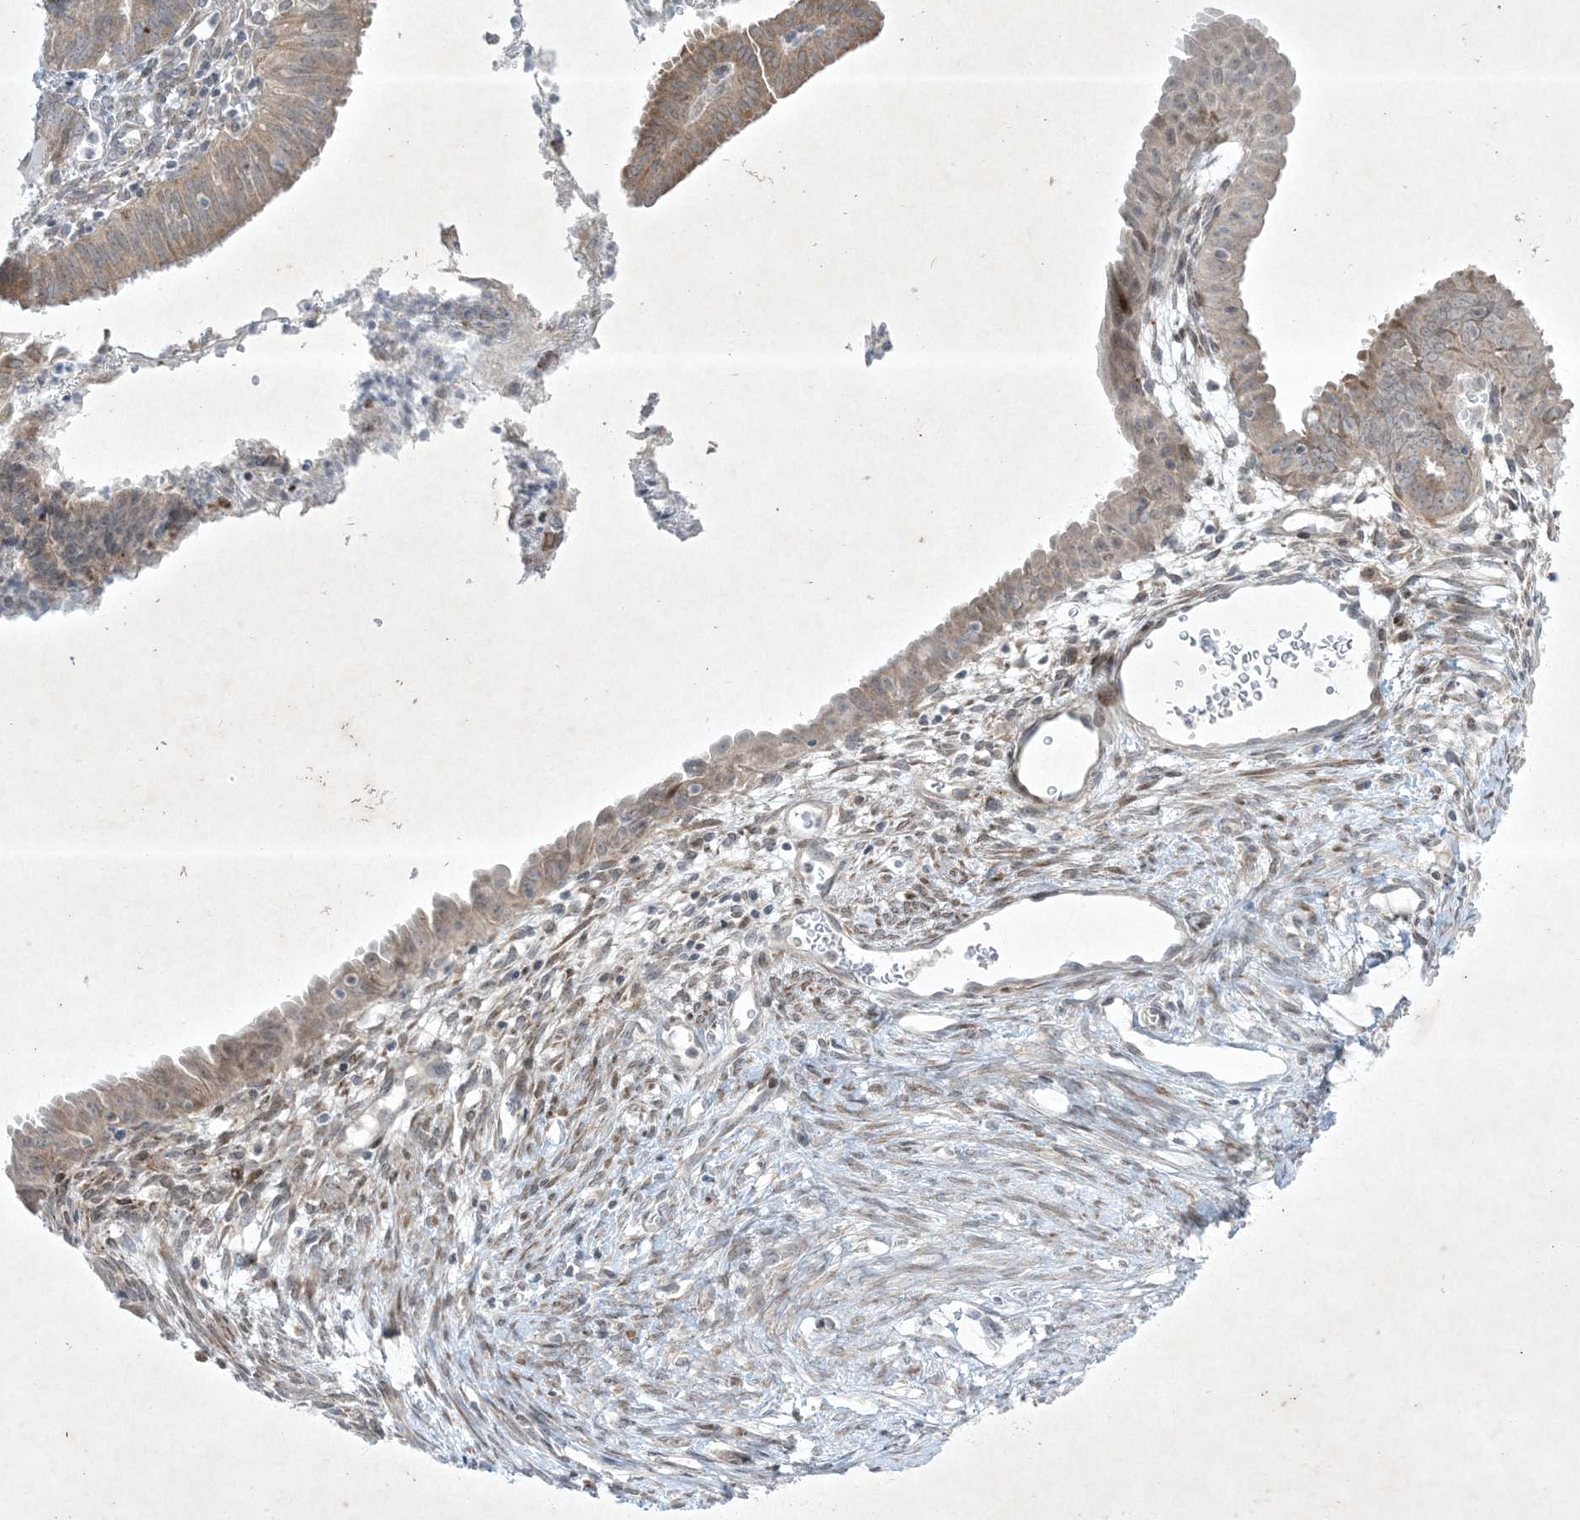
{"staining": {"intensity": "weak", "quantity": "25%-75%", "location": "cytoplasmic/membranous"}, "tissue": "endometrial cancer", "cell_type": "Tumor cells", "image_type": "cancer", "snomed": [{"axis": "morphology", "description": "Adenocarcinoma, NOS"}, {"axis": "topography", "description": "Endometrium"}], "caption": "Protein staining by IHC exhibits weak cytoplasmic/membranous positivity in approximately 25%-75% of tumor cells in endometrial cancer. Ihc stains the protein in brown and the nuclei are stained blue.", "gene": "SOGA3", "patient": {"sex": "female", "age": 51}}